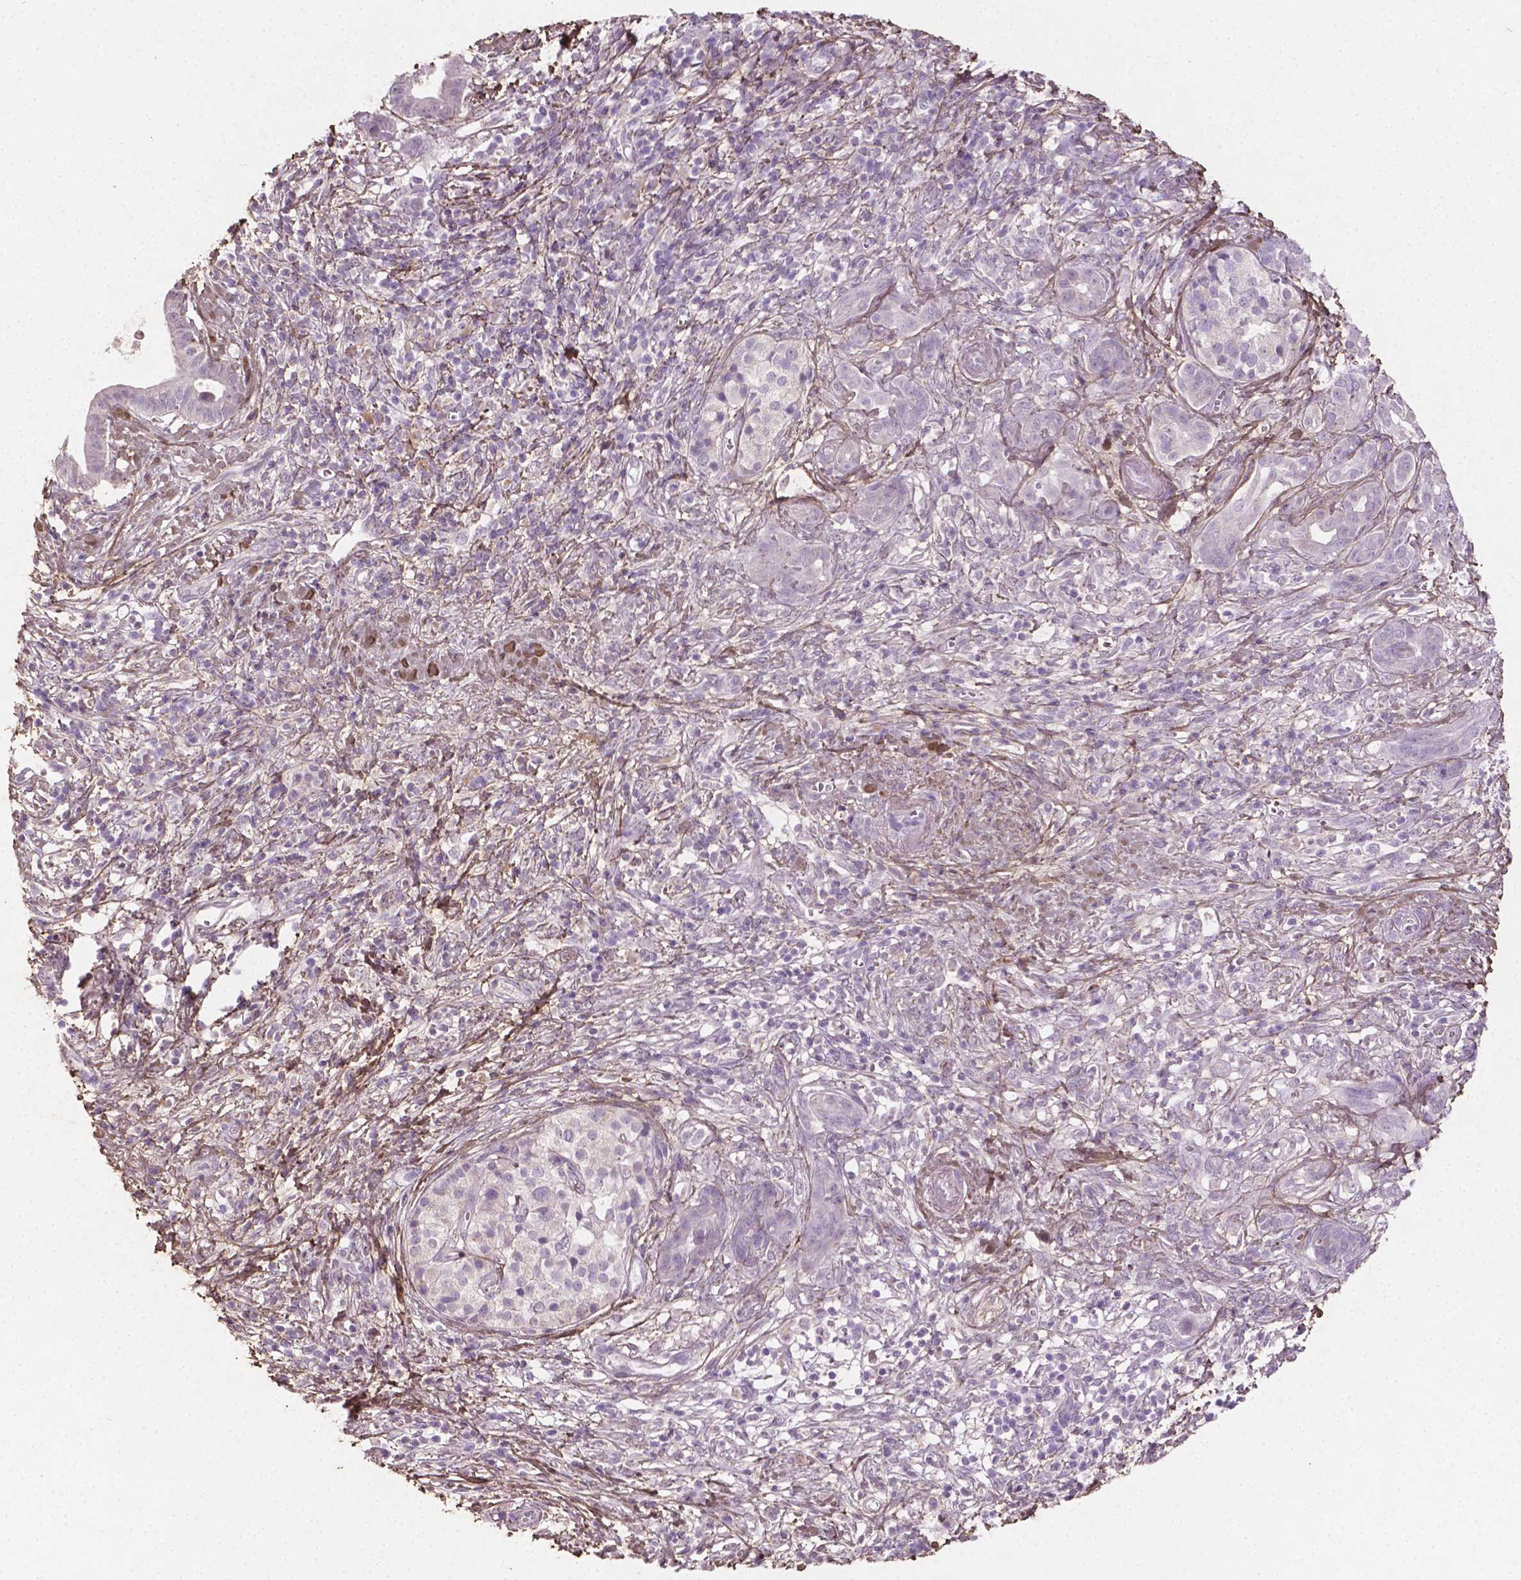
{"staining": {"intensity": "negative", "quantity": "none", "location": "none"}, "tissue": "pancreatic cancer", "cell_type": "Tumor cells", "image_type": "cancer", "snomed": [{"axis": "morphology", "description": "Adenocarcinoma, NOS"}, {"axis": "topography", "description": "Pancreas"}], "caption": "Human adenocarcinoma (pancreatic) stained for a protein using IHC demonstrates no staining in tumor cells.", "gene": "DLG2", "patient": {"sex": "male", "age": 61}}